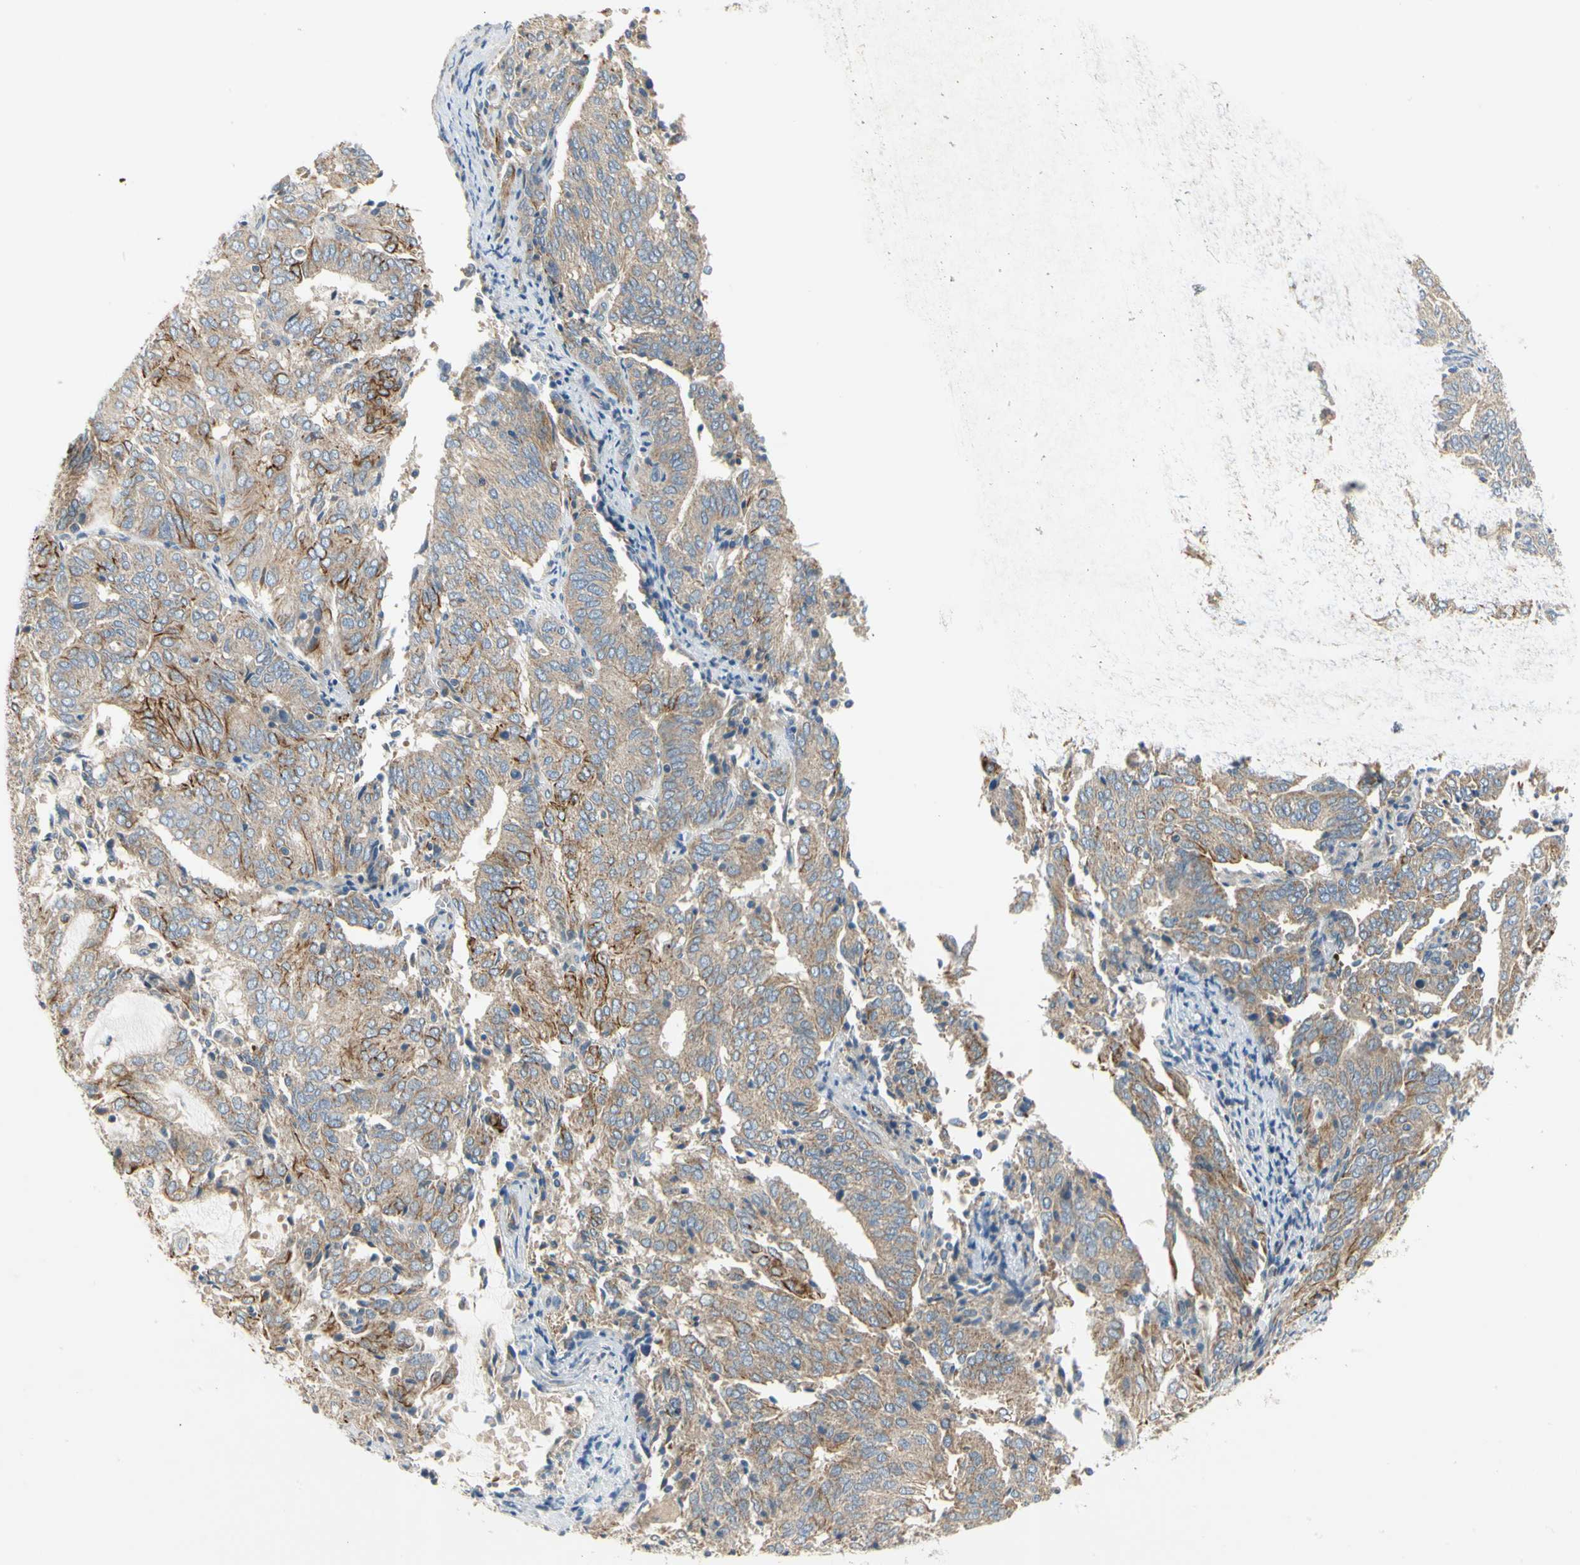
{"staining": {"intensity": "strong", "quantity": ">75%", "location": "cytoplasmic/membranous"}, "tissue": "endometrial cancer", "cell_type": "Tumor cells", "image_type": "cancer", "snomed": [{"axis": "morphology", "description": "Adenocarcinoma, NOS"}, {"axis": "topography", "description": "Uterus"}], "caption": "Approximately >75% of tumor cells in adenocarcinoma (endometrial) display strong cytoplasmic/membranous protein positivity as visualized by brown immunohistochemical staining.", "gene": "KLHDC8B", "patient": {"sex": "female", "age": 60}}